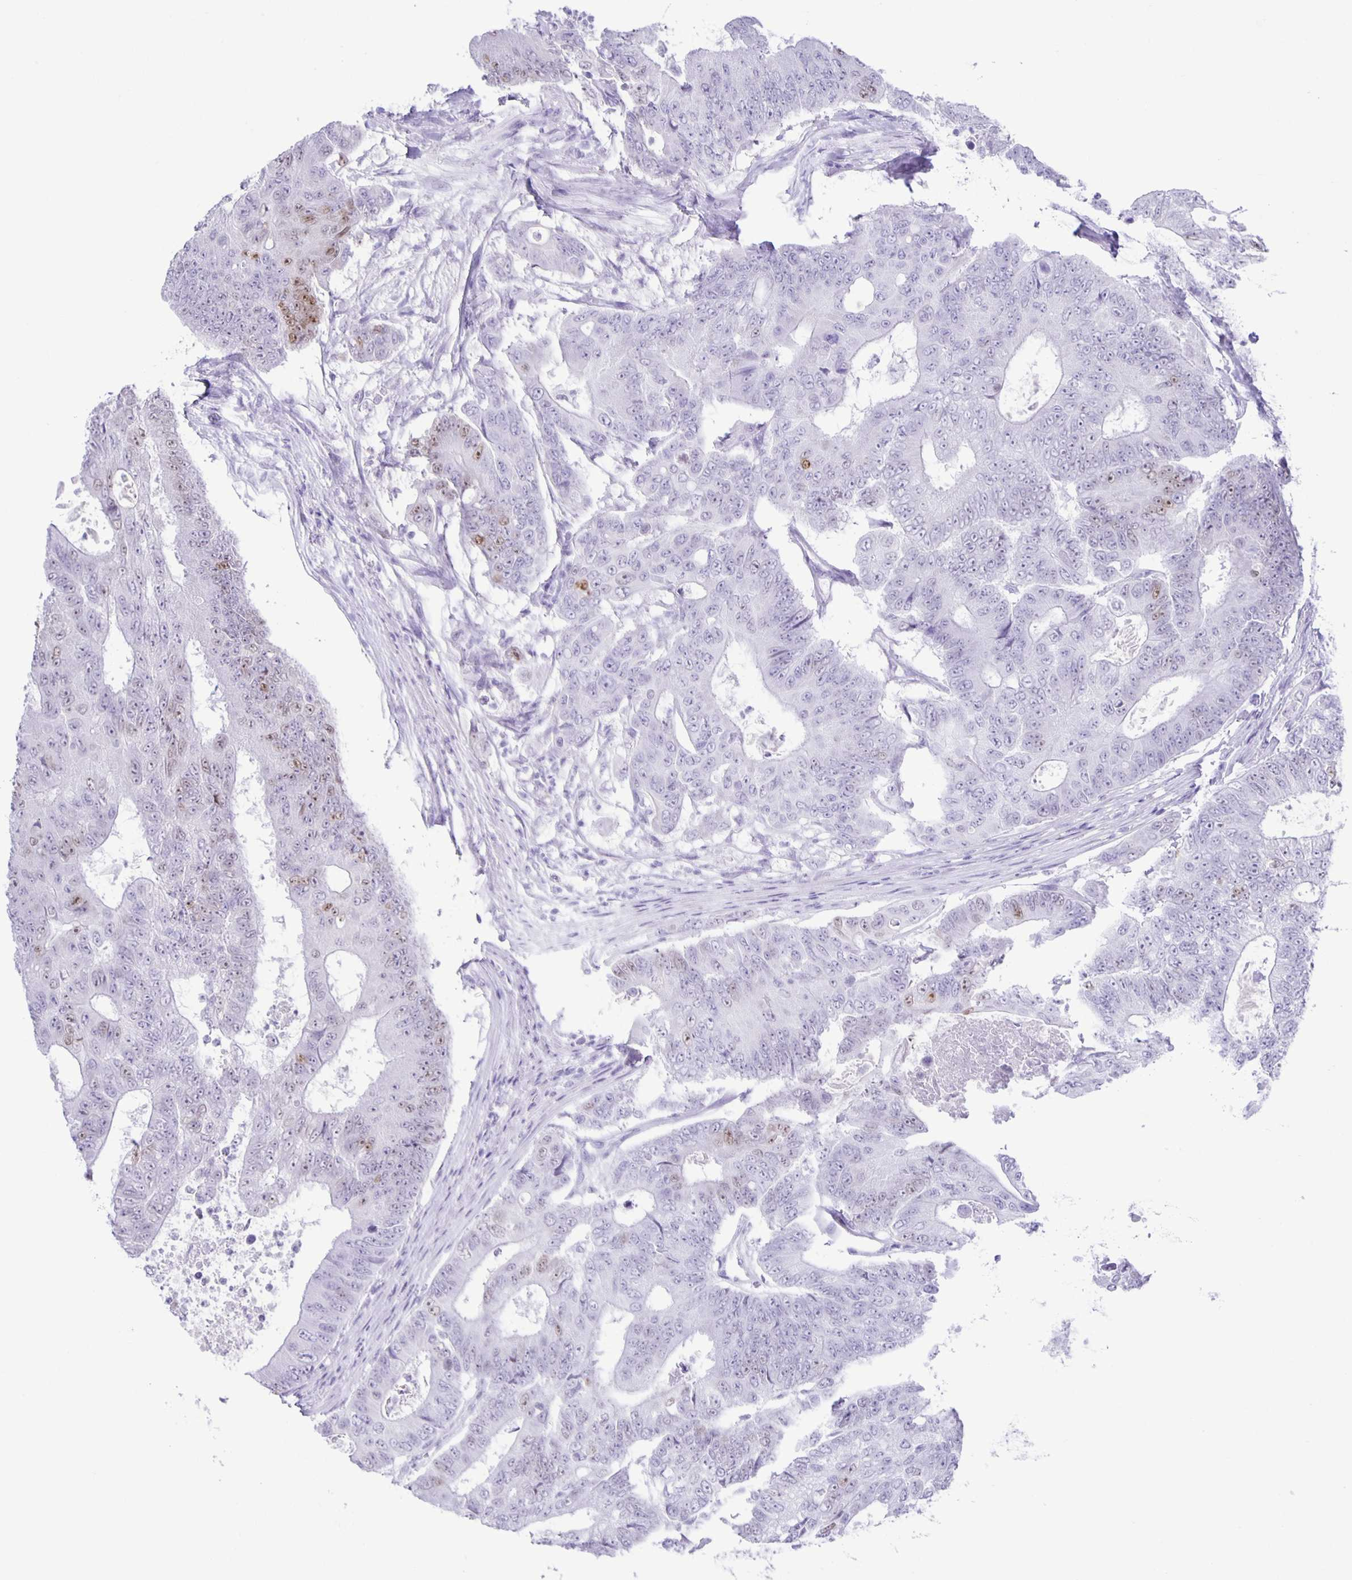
{"staining": {"intensity": "weak", "quantity": "<25%", "location": "nuclear"}, "tissue": "colorectal cancer", "cell_type": "Tumor cells", "image_type": "cancer", "snomed": [{"axis": "morphology", "description": "Adenocarcinoma, NOS"}, {"axis": "topography", "description": "Colon"}], "caption": "This is an immunohistochemistry (IHC) image of colorectal cancer (adenocarcinoma). There is no staining in tumor cells.", "gene": "EZHIP", "patient": {"sex": "female", "age": 48}}